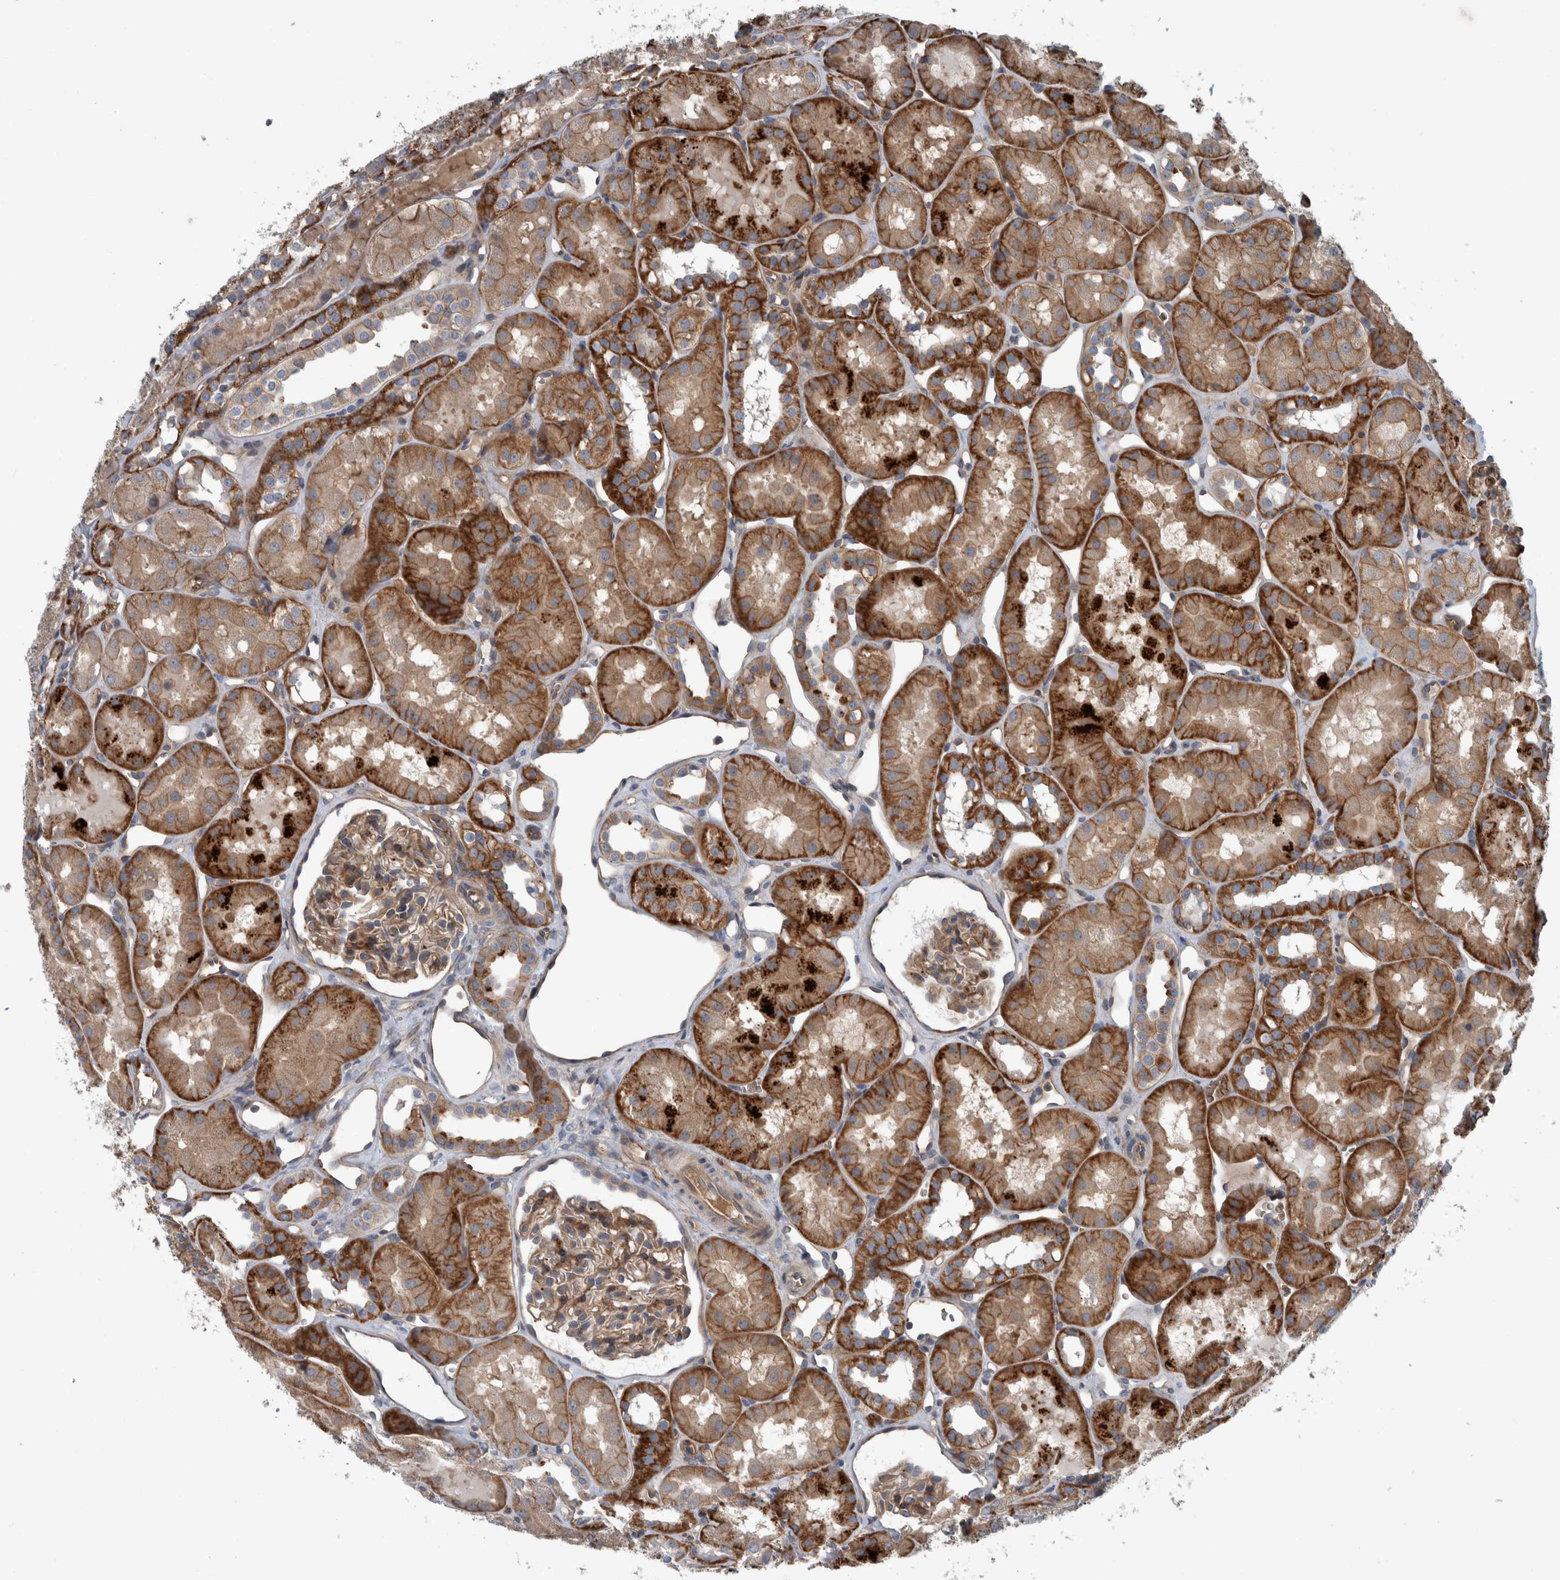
{"staining": {"intensity": "strong", "quantity": "25%-75%", "location": "cytoplasmic/membranous"}, "tissue": "kidney", "cell_type": "Cells in glomeruli", "image_type": "normal", "snomed": [{"axis": "morphology", "description": "Normal tissue, NOS"}, {"axis": "topography", "description": "Kidney"}], "caption": "High-power microscopy captured an immunohistochemistry micrograph of benign kidney, revealing strong cytoplasmic/membranous expression in approximately 25%-75% of cells in glomeruli. Using DAB (brown) and hematoxylin (blue) stains, captured at high magnification using brightfield microscopy.", "gene": "GLT8D2", "patient": {"sex": "male", "age": 16}}